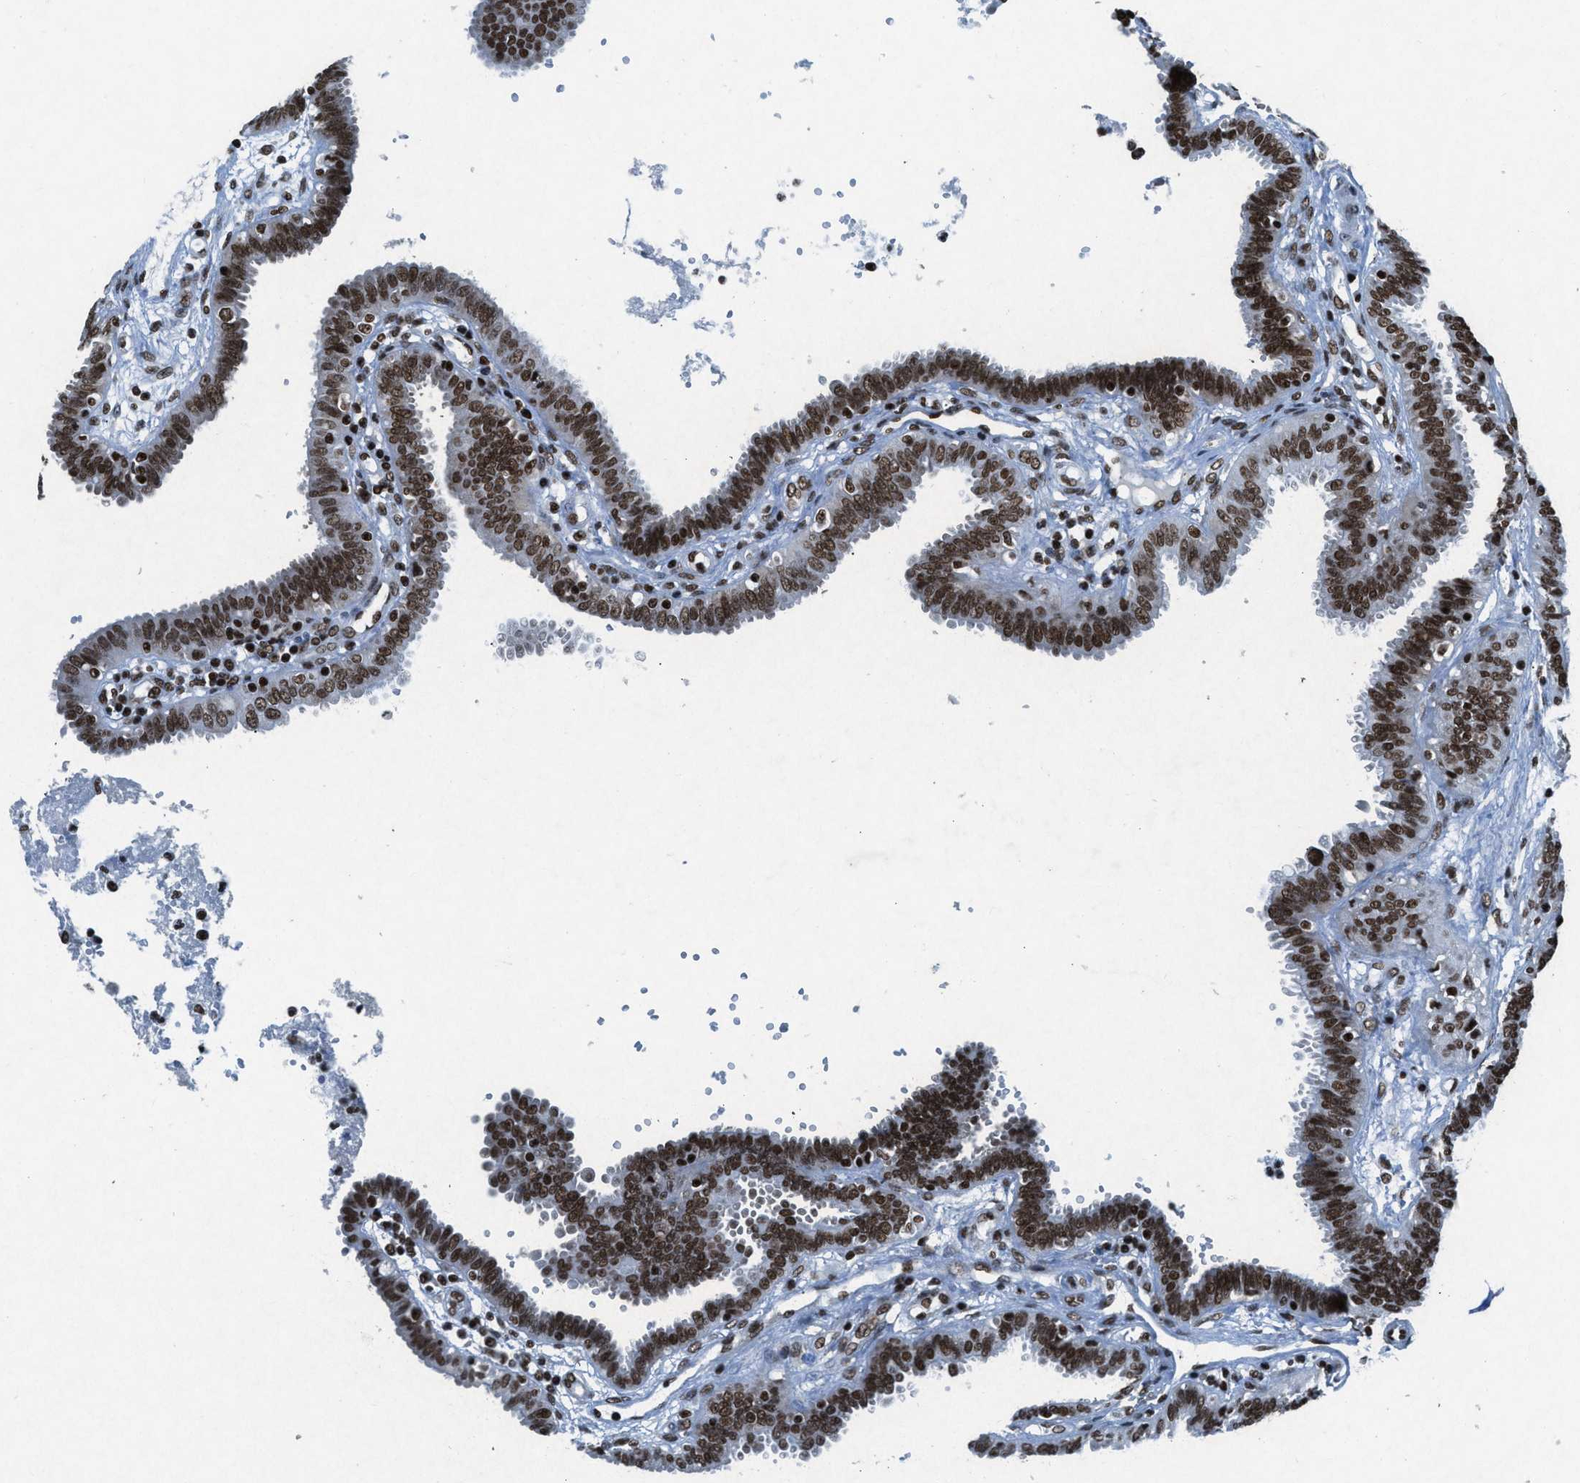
{"staining": {"intensity": "strong", "quantity": ">75%", "location": "nuclear"}, "tissue": "fallopian tube", "cell_type": "Glandular cells", "image_type": "normal", "snomed": [{"axis": "morphology", "description": "Normal tissue, NOS"}, {"axis": "topography", "description": "Fallopian tube"}], "caption": "Unremarkable fallopian tube shows strong nuclear staining in about >75% of glandular cells Immunohistochemistry stains the protein of interest in brown and the nuclei are stained blue..", "gene": "NXF1", "patient": {"sex": "female", "age": 32}}